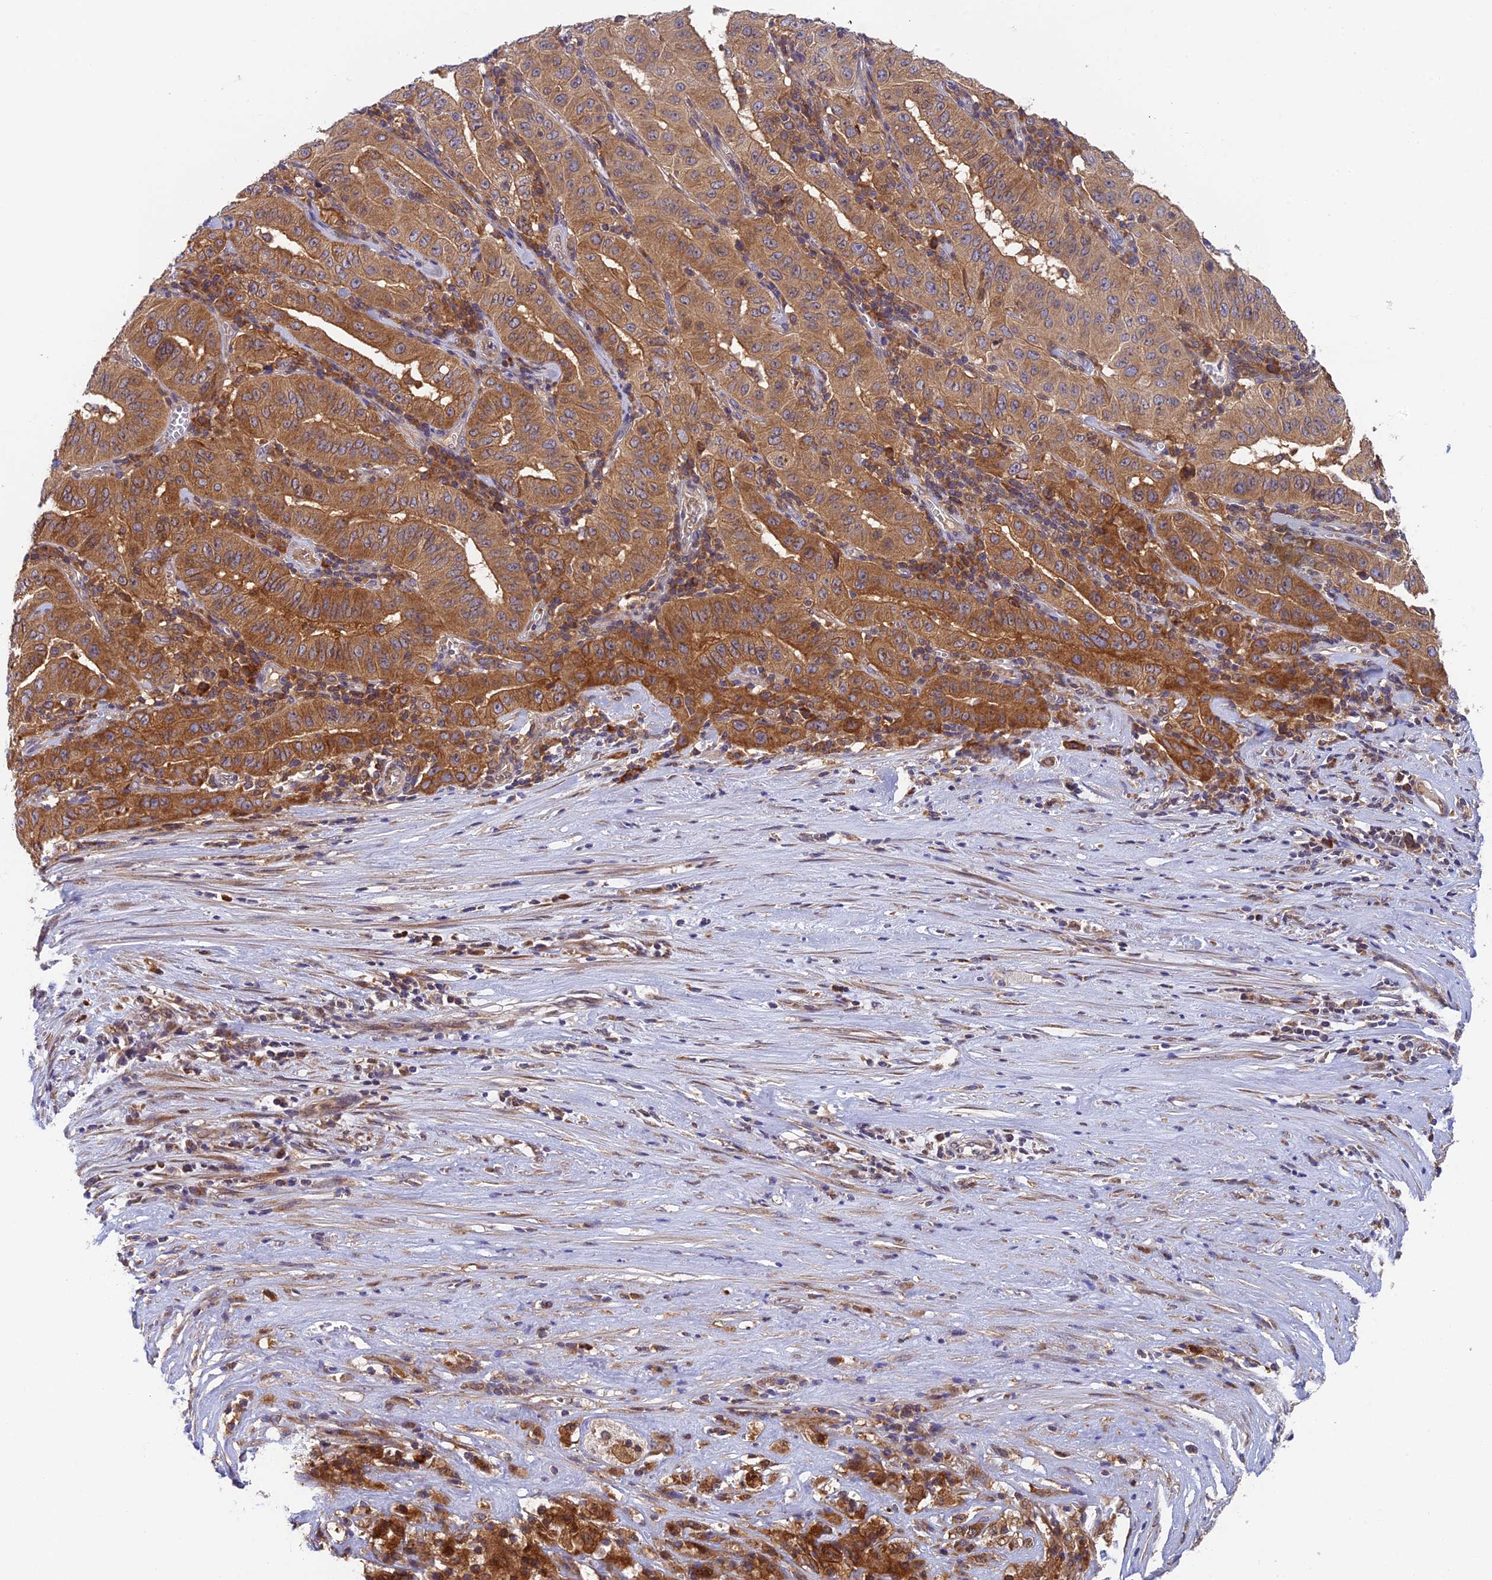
{"staining": {"intensity": "moderate", "quantity": "25%-75%", "location": "cytoplasmic/membranous"}, "tissue": "pancreatic cancer", "cell_type": "Tumor cells", "image_type": "cancer", "snomed": [{"axis": "morphology", "description": "Adenocarcinoma, NOS"}, {"axis": "topography", "description": "Pancreas"}], "caption": "Moderate cytoplasmic/membranous staining is identified in approximately 25%-75% of tumor cells in pancreatic cancer.", "gene": "IPO5", "patient": {"sex": "male", "age": 63}}